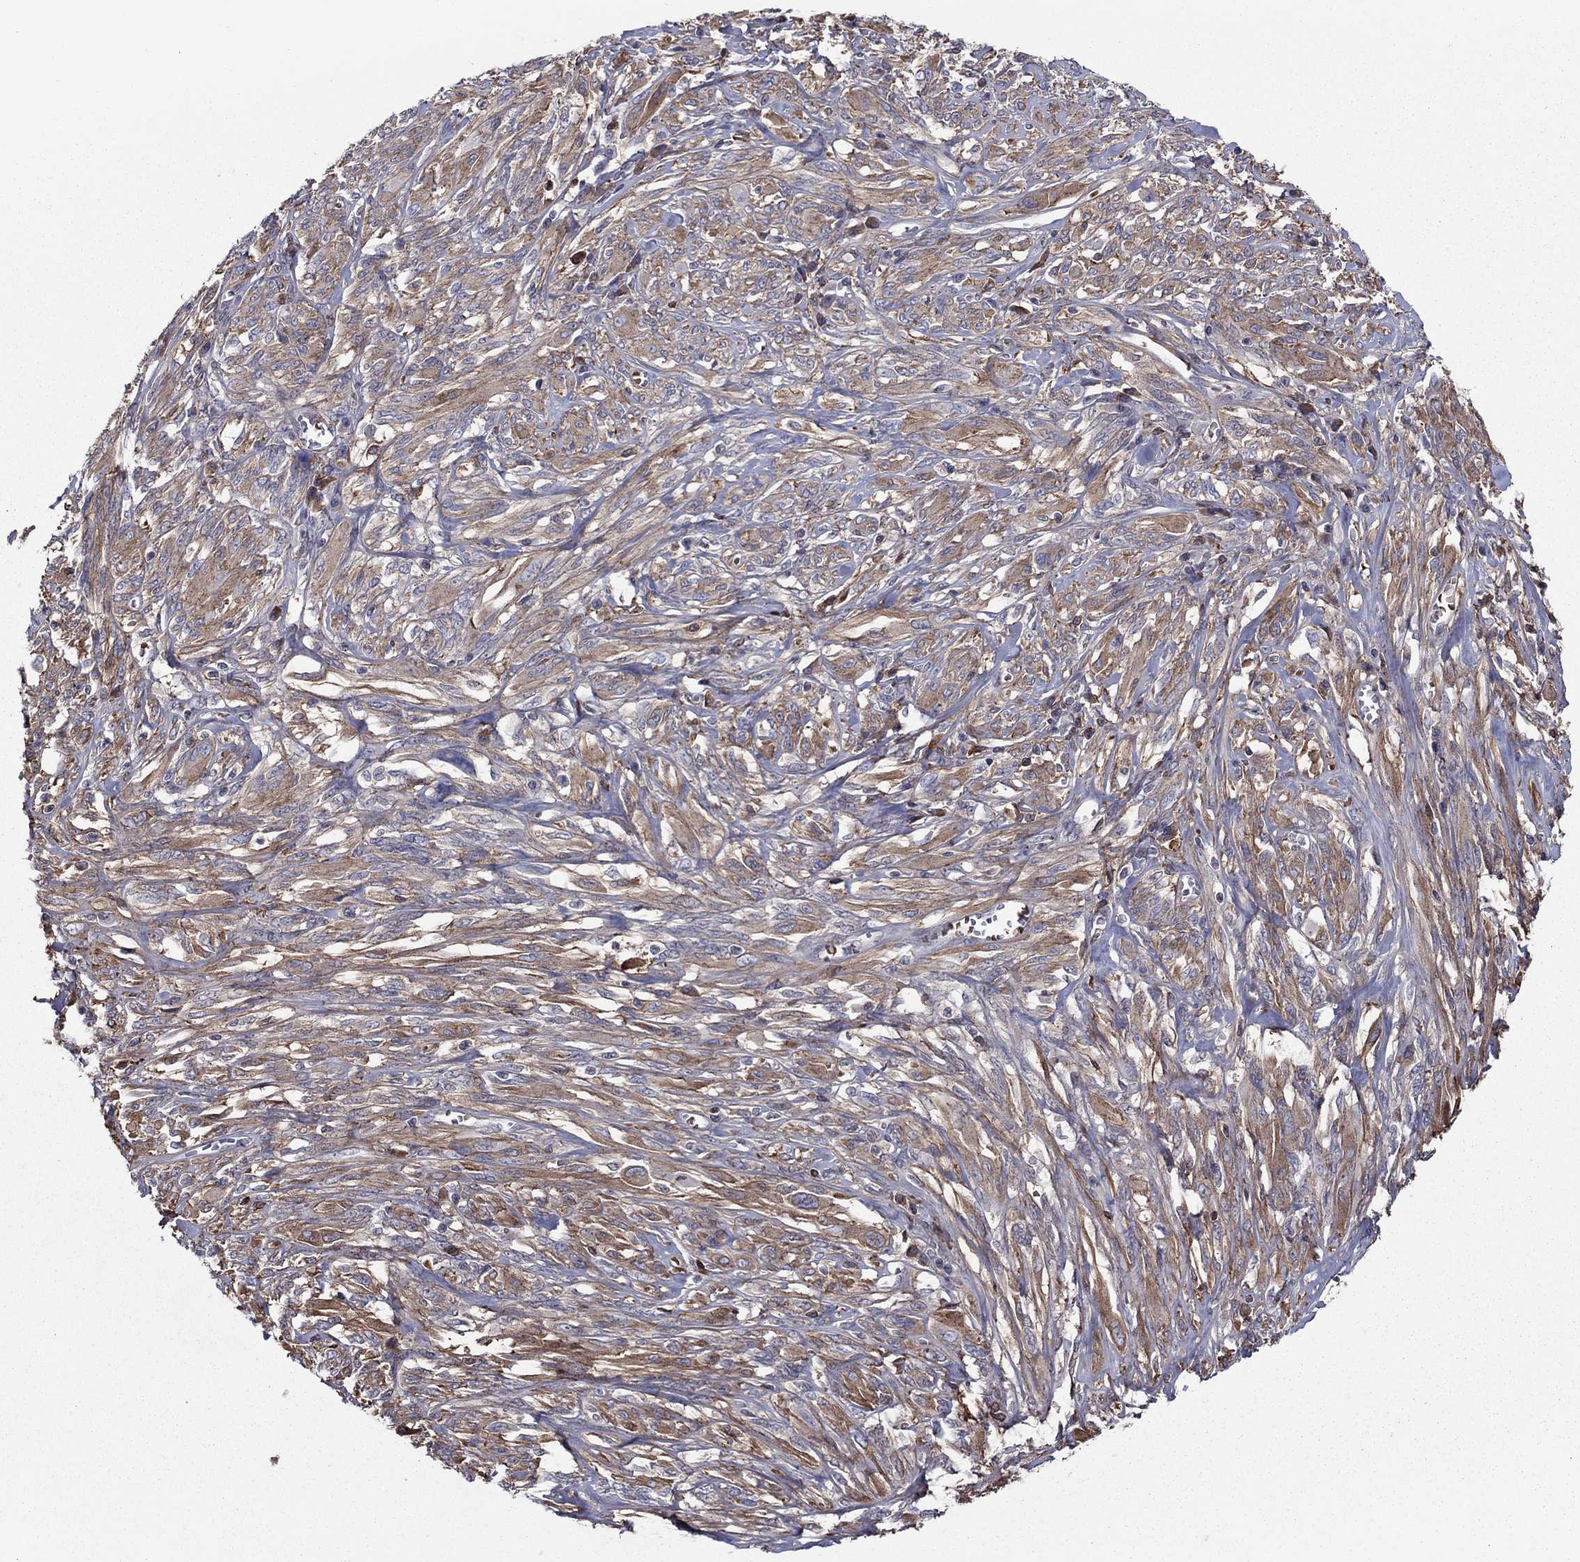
{"staining": {"intensity": "moderate", "quantity": ">75%", "location": "cytoplasmic/membranous"}, "tissue": "melanoma", "cell_type": "Tumor cells", "image_type": "cancer", "snomed": [{"axis": "morphology", "description": "Malignant melanoma, NOS"}, {"axis": "topography", "description": "Skin"}], "caption": "The image reveals a brown stain indicating the presence of a protein in the cytoplasmic/membranous of tumor cells in malignant melanoma.", "gene": "HPX", "patient": {"sex": "female", "age": 91}}